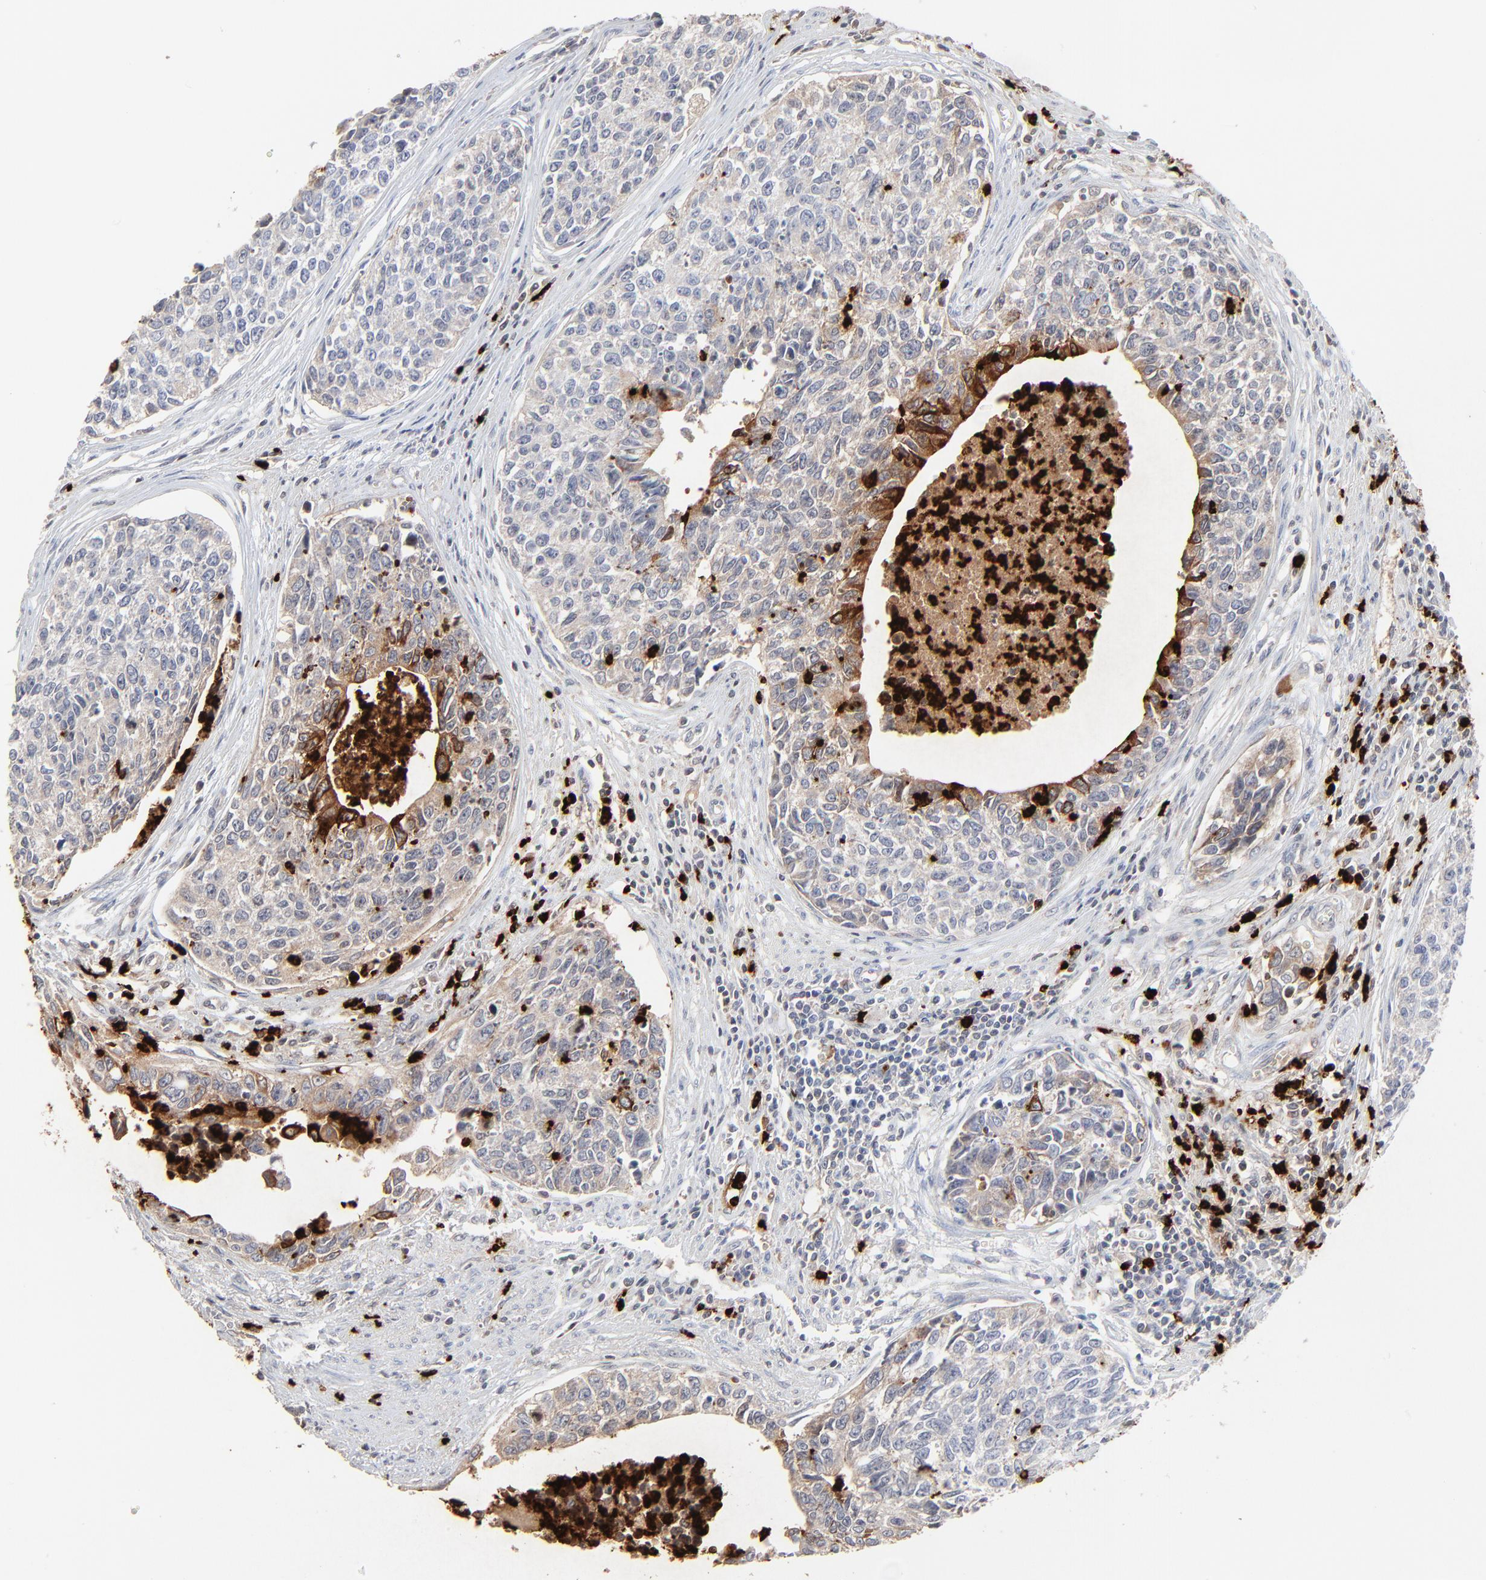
{"staining": {"intensity": "moderate", "quantity": "<25%", "location": "cytoplasmic/membranous"}, "tissue": "urothelial cancer", "cell_type": "Tumor cells", "image_type": "cancer", "snomed": [{"axis": "morphology", "description": "Urothelial carcinoma, High grade"}, {"axis": "topography", "description": "Urinary bladder"}], "caption": "This is a micrograph of immunohistochemistry staining of urothelial cancer, which shows moderate expression in the cytoplasmic/membranous of tumor cells.", "gene": "LCN2", "patient": {"sex": "male", "age": 81}}